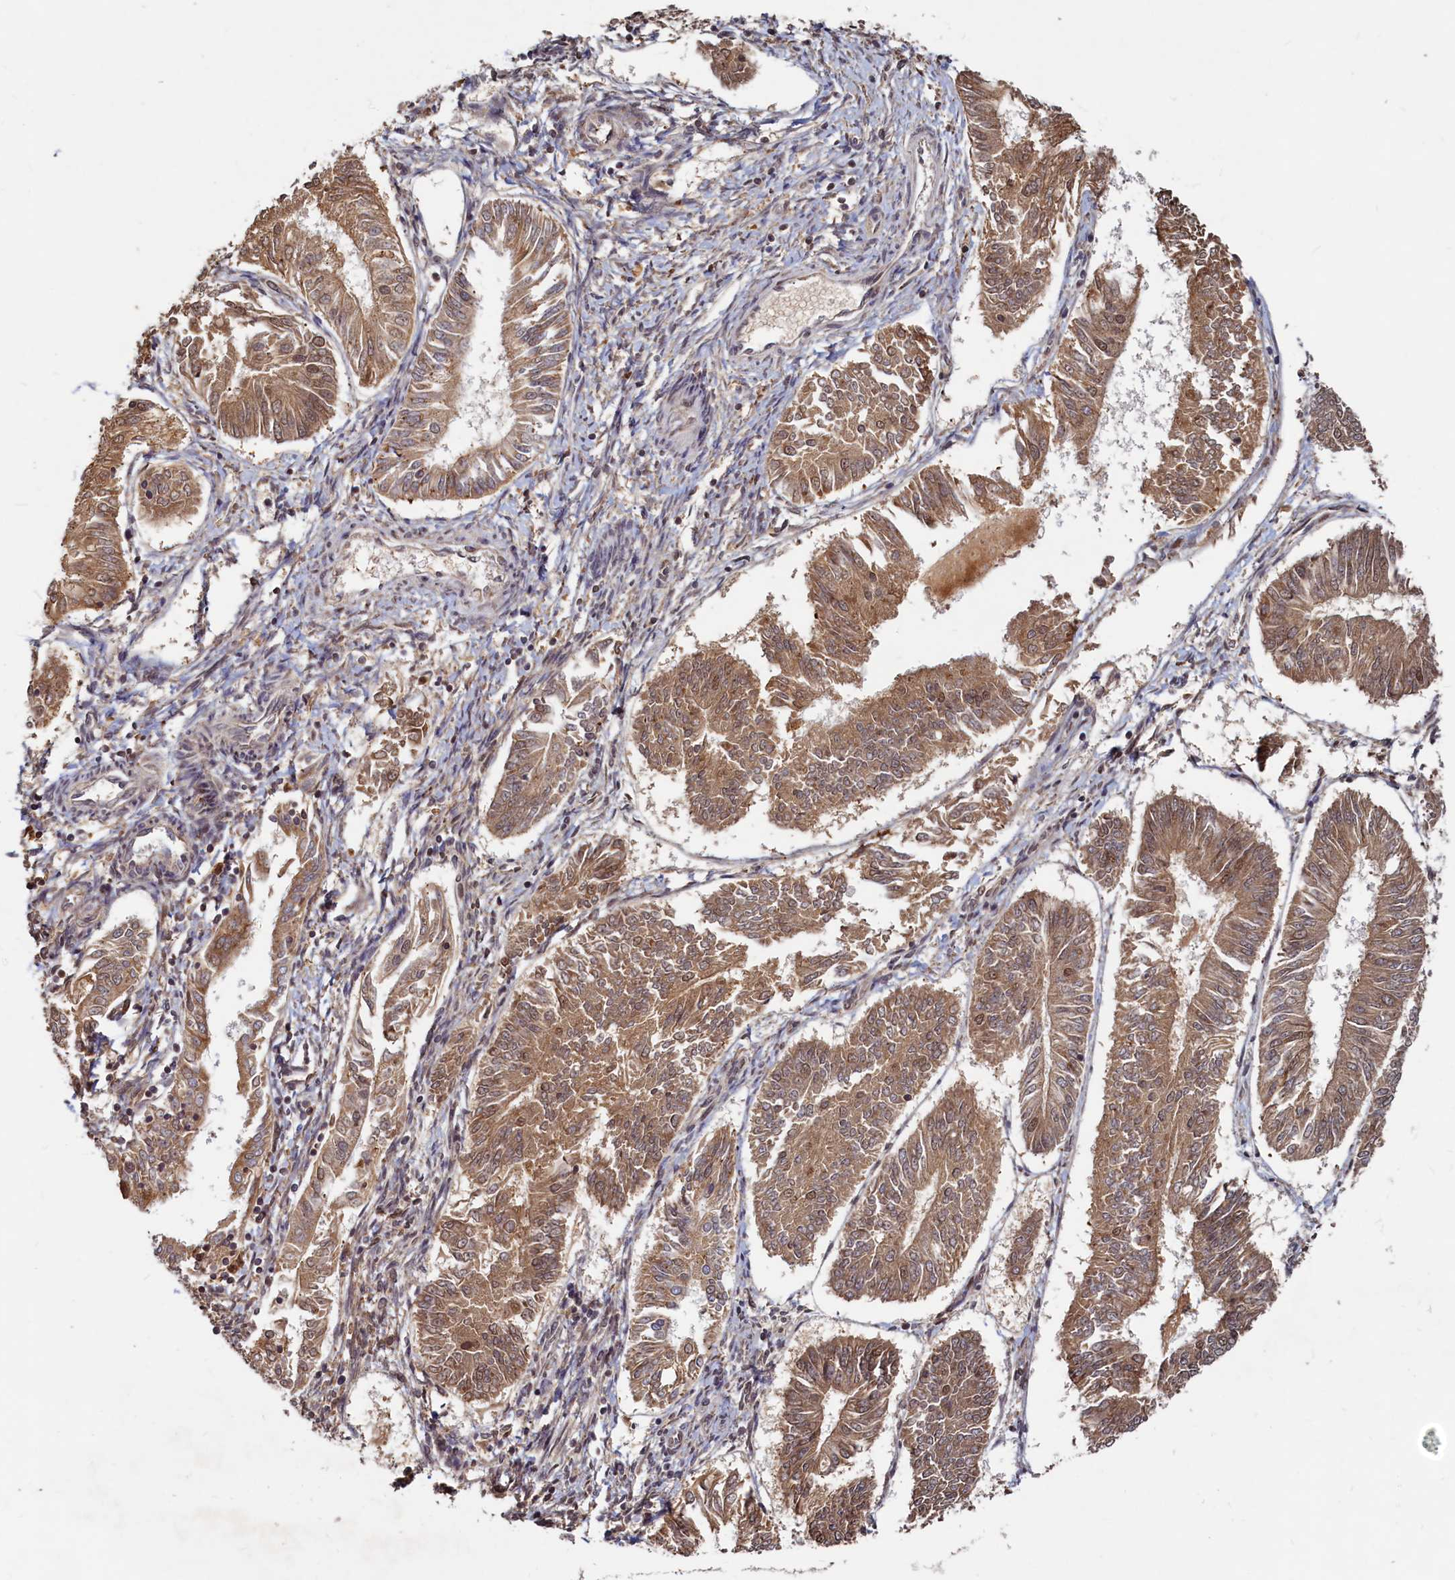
{"staining": {"intensity": "moderate", "quantity": ">75%", "location": "cytoplasmic/membranous"}, "tissue": "endometrial cancer", "cell_type": "Tumor cells", "image_type": "cancer", "snomed": [{"axis": "morphology", "description": "Adenocarcinoma, NOS"}, {"axis": "topography", "description": "Endometrium"}], "caption": "Tumor cells demonstrate medium levels of moderate cytoplasmic/membranous positivity in approximately >75% of cells in human adenocarcinoma (endometrial).", "gene": "TRAPPC4", "patient": {"sex": "female", "age": 58}}